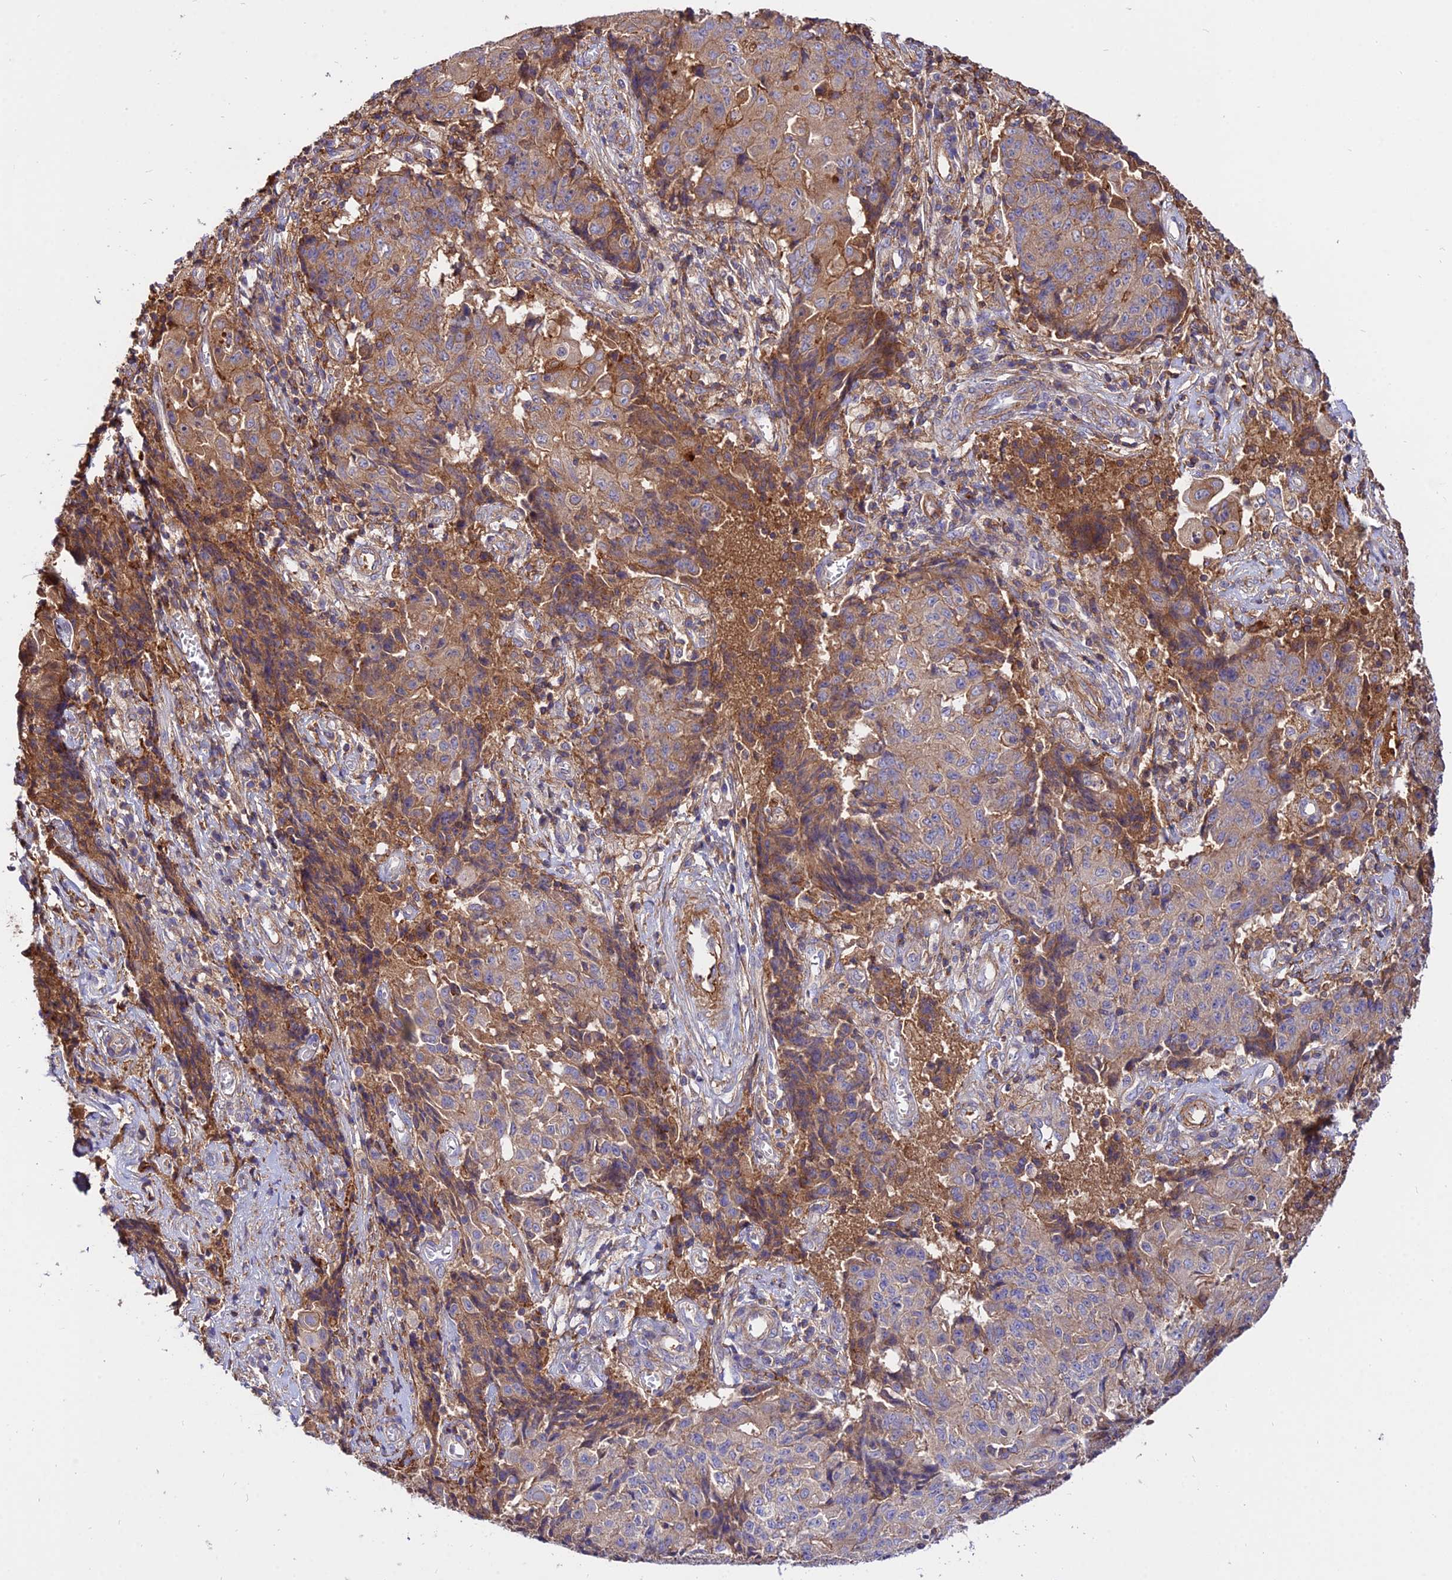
{"staining": {"intensity": "moderate", "quantity": "25%-75%", "location": "cytoplasmic/membranous"}, "tissue": "ovarian cancer", "cell_type": "Tumor cells", "image_type": "cancer", "snomed": [{"axis": "morphology", "description": "Carcinoma, endometroid"}, {"axis": "topography", "description": "Ovary"}], "caption": "IHC image of human endometroid carcinoma (ovarian) stained for a protein (brown), which reveals medium levels of moderate cytoplasmic/membranous staining in about 25%-75% of tumor cells.", "gene": "PYM1", "patient": {"sex": "female", "age": 42}}